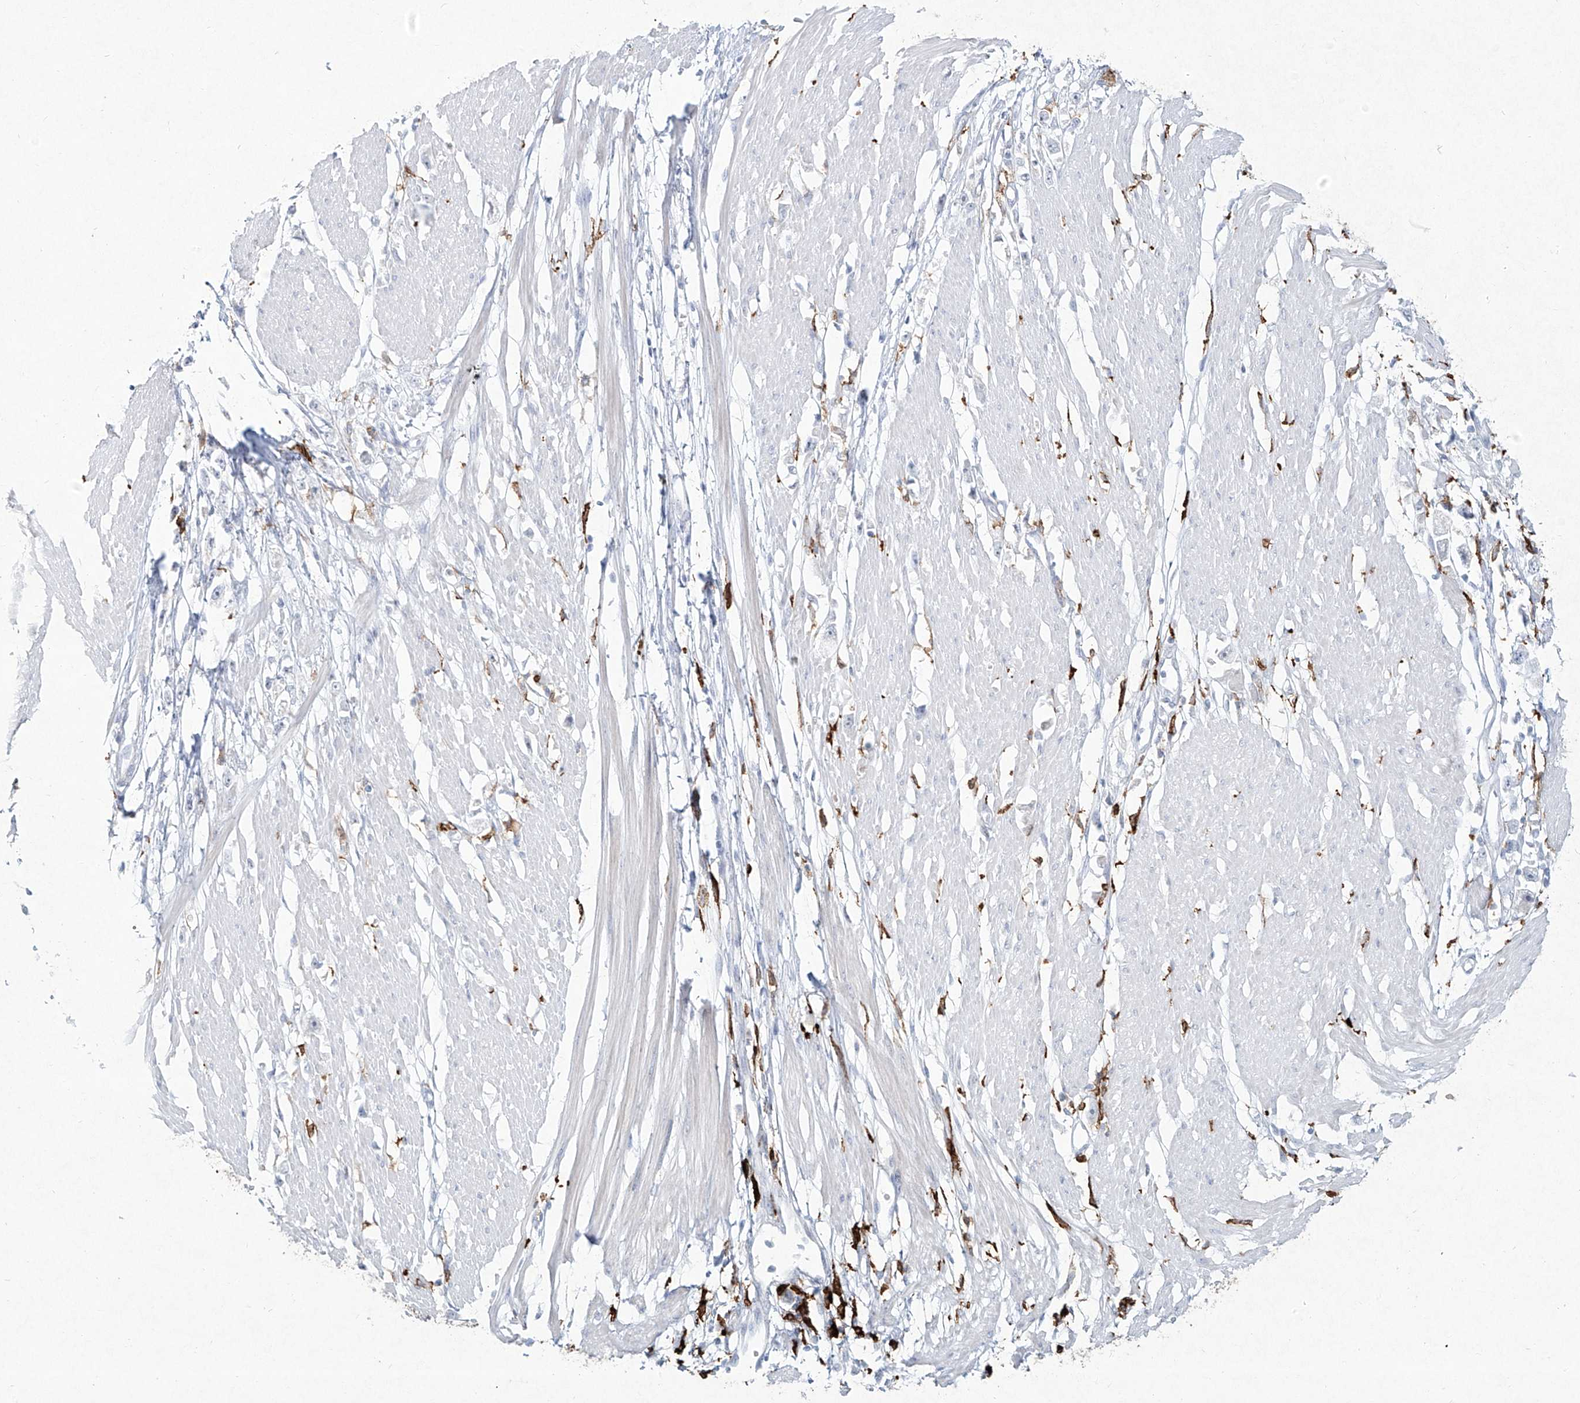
{"staining": {"intensity": "negative", "quantity": "none", "location": "none"}, "tissue": "stomach cancer", "cell_type": "Tumor cells", "image_type": "cancer", "snomed": [{"axis": "morphology", "description": "Adenocarcinoma, NOS"}, {"axis": "topography", "description": "Stomach"}], "caption": "Immunohistochemistry photomicrograph of stomach cancer (adenocarcinoma) stained for a protein (brown), which reveals no staining in tumor cells.", "gene": "CD209", "patient": {"sex": "female", "age": 59}}